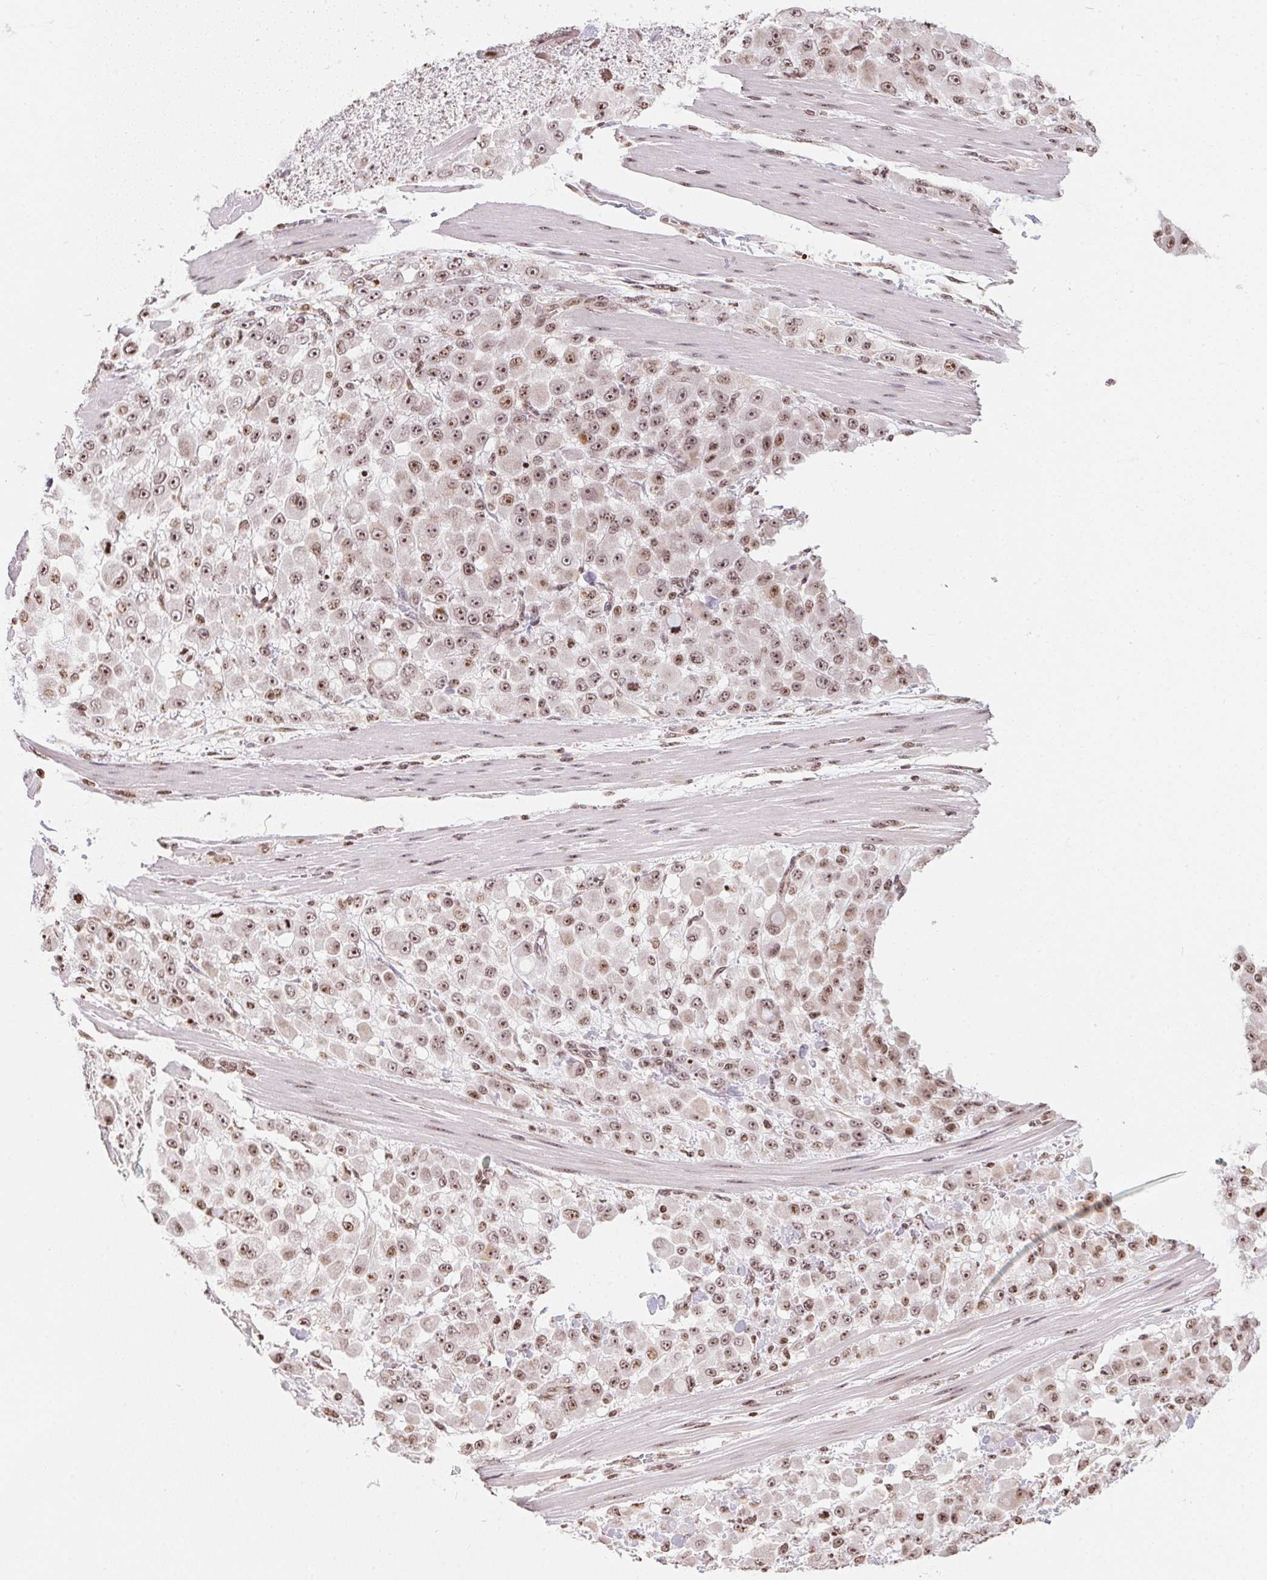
{"staining": {"intensity": "moderate", "quantity": ">75%", "location": "nuclear"}, "tissue": "stomach cancer", "cell_type": "Tumor cells", "image_type": "cancer", "snomed": [{"axis": "morphology", "description": "Adenocarcinoma, NOS"}, {"axis": "topography", "description": "Stomach"}], "caption": "IHC (DAB (3,3'-diaminobenzidine)) staining of stomach cancer (adenocarcinoma) displays moderate nuclear protein expression in about >75% of tumor cells. The staining was performed using DAB (3,3'-diaminobenzidine), with brown indicating positive protein expression. Nuclei are stained blue with hematoxylin.", "gene": "RNF181", "patient": {"sex": "female", "age": 76}}